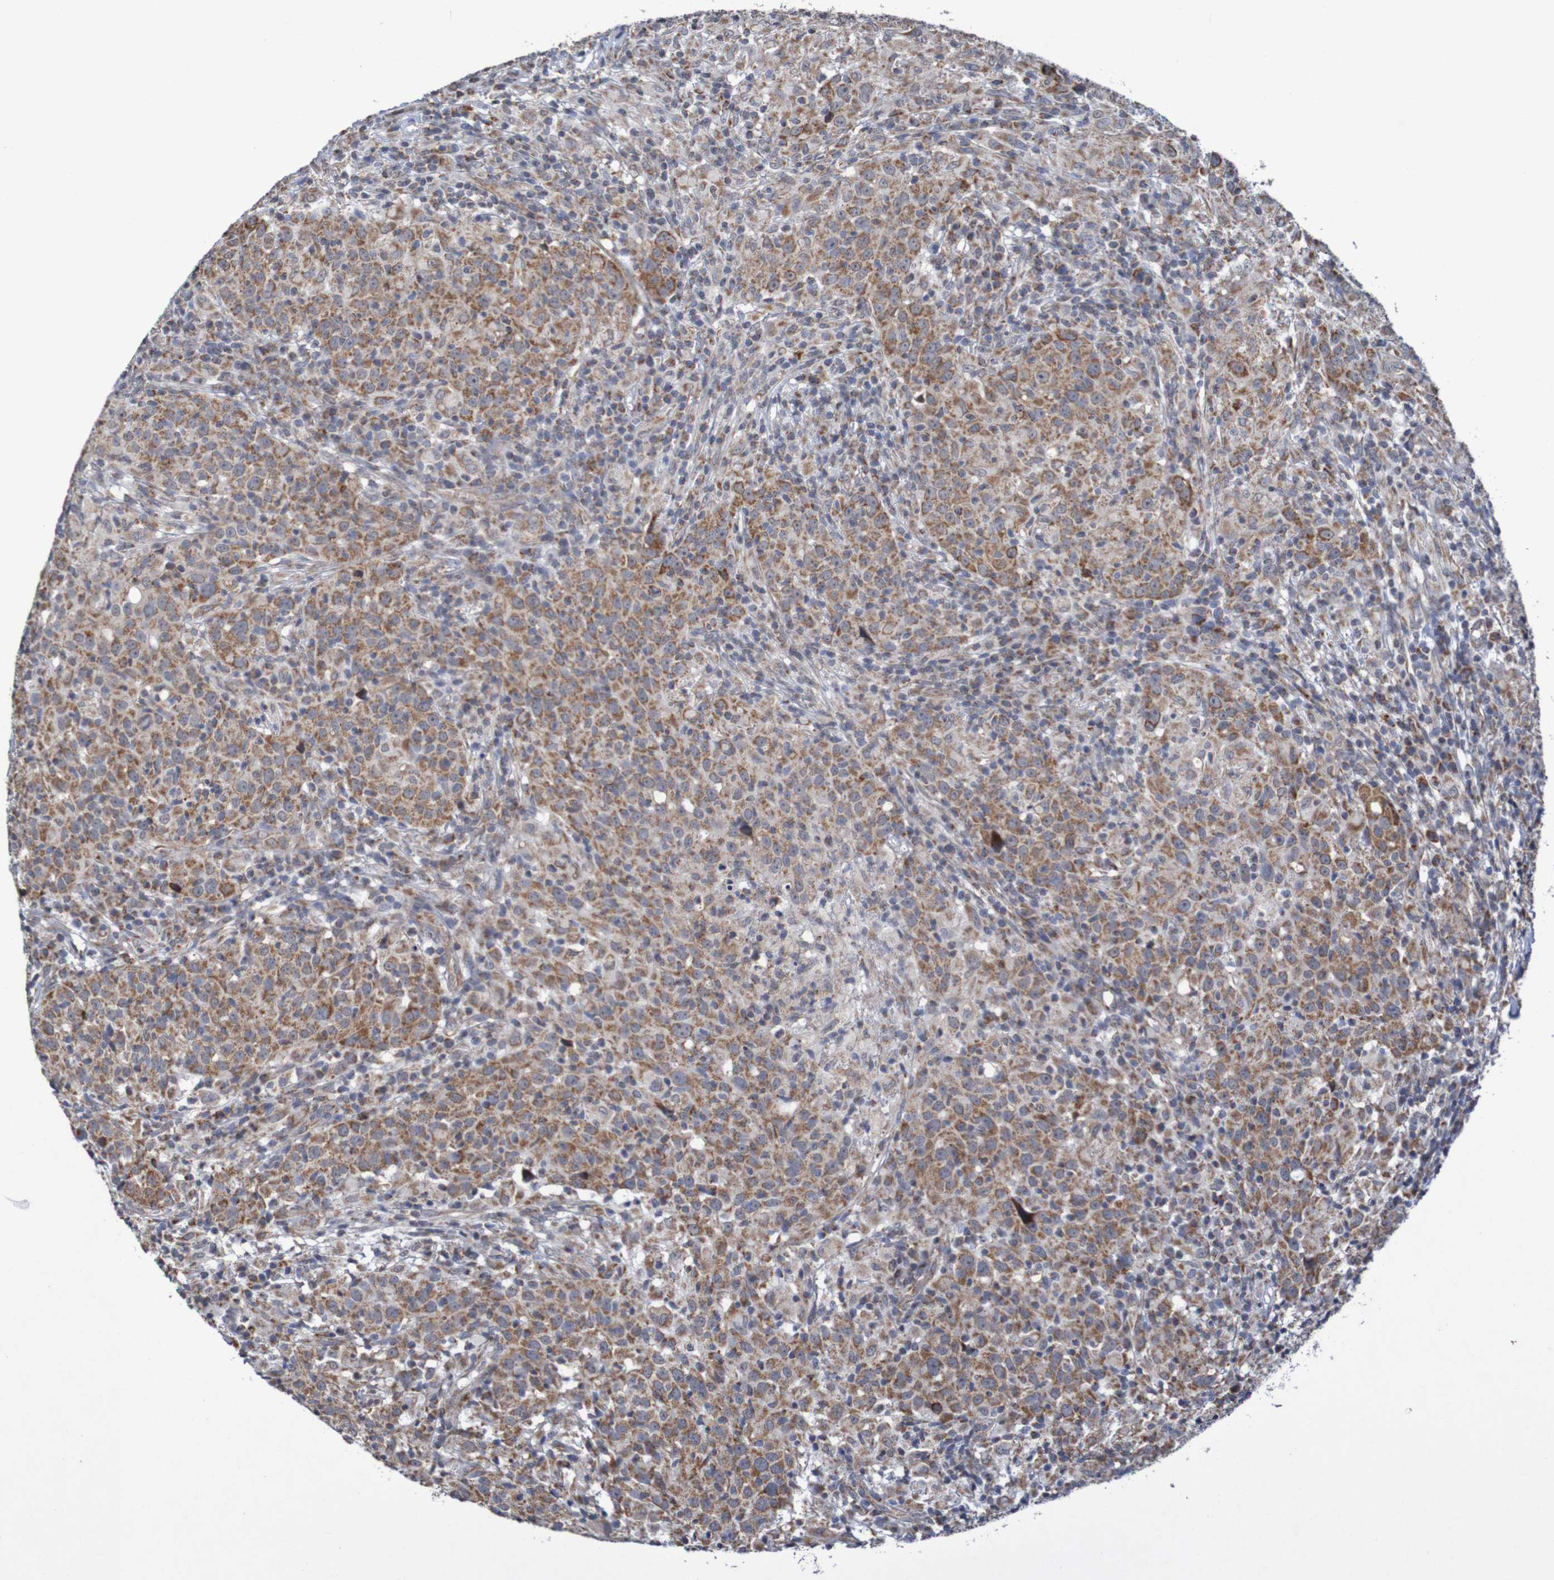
{"staining": {"intensity": "moderate", "quantity": ">75%", "location": "cytoplasmic/membranous"}, "tissue": "head and neck cancer", "cell_type": "Tumor cells", "image_type": "cancer", "snomed": [{"axis": "morphology", "description": "Adenocarcinoma, NOS"}, {"axis": "topography", "description": "Salivary gland"}, {"axis": "topography", "description": "Head-Neck"}], "caption": "Immunohistochemistry of human head and neck adenocarcinoma reveals medium levels of moderate cytoplasmic/membranous staining in about >75% of tumor cells. The staining was performed using DAB, with brown indicating positive protein expression. Nuclei are stained blue with hematoxylin.", "gene": "DVL1", "patient": {"sex": "female", "age": 65}}